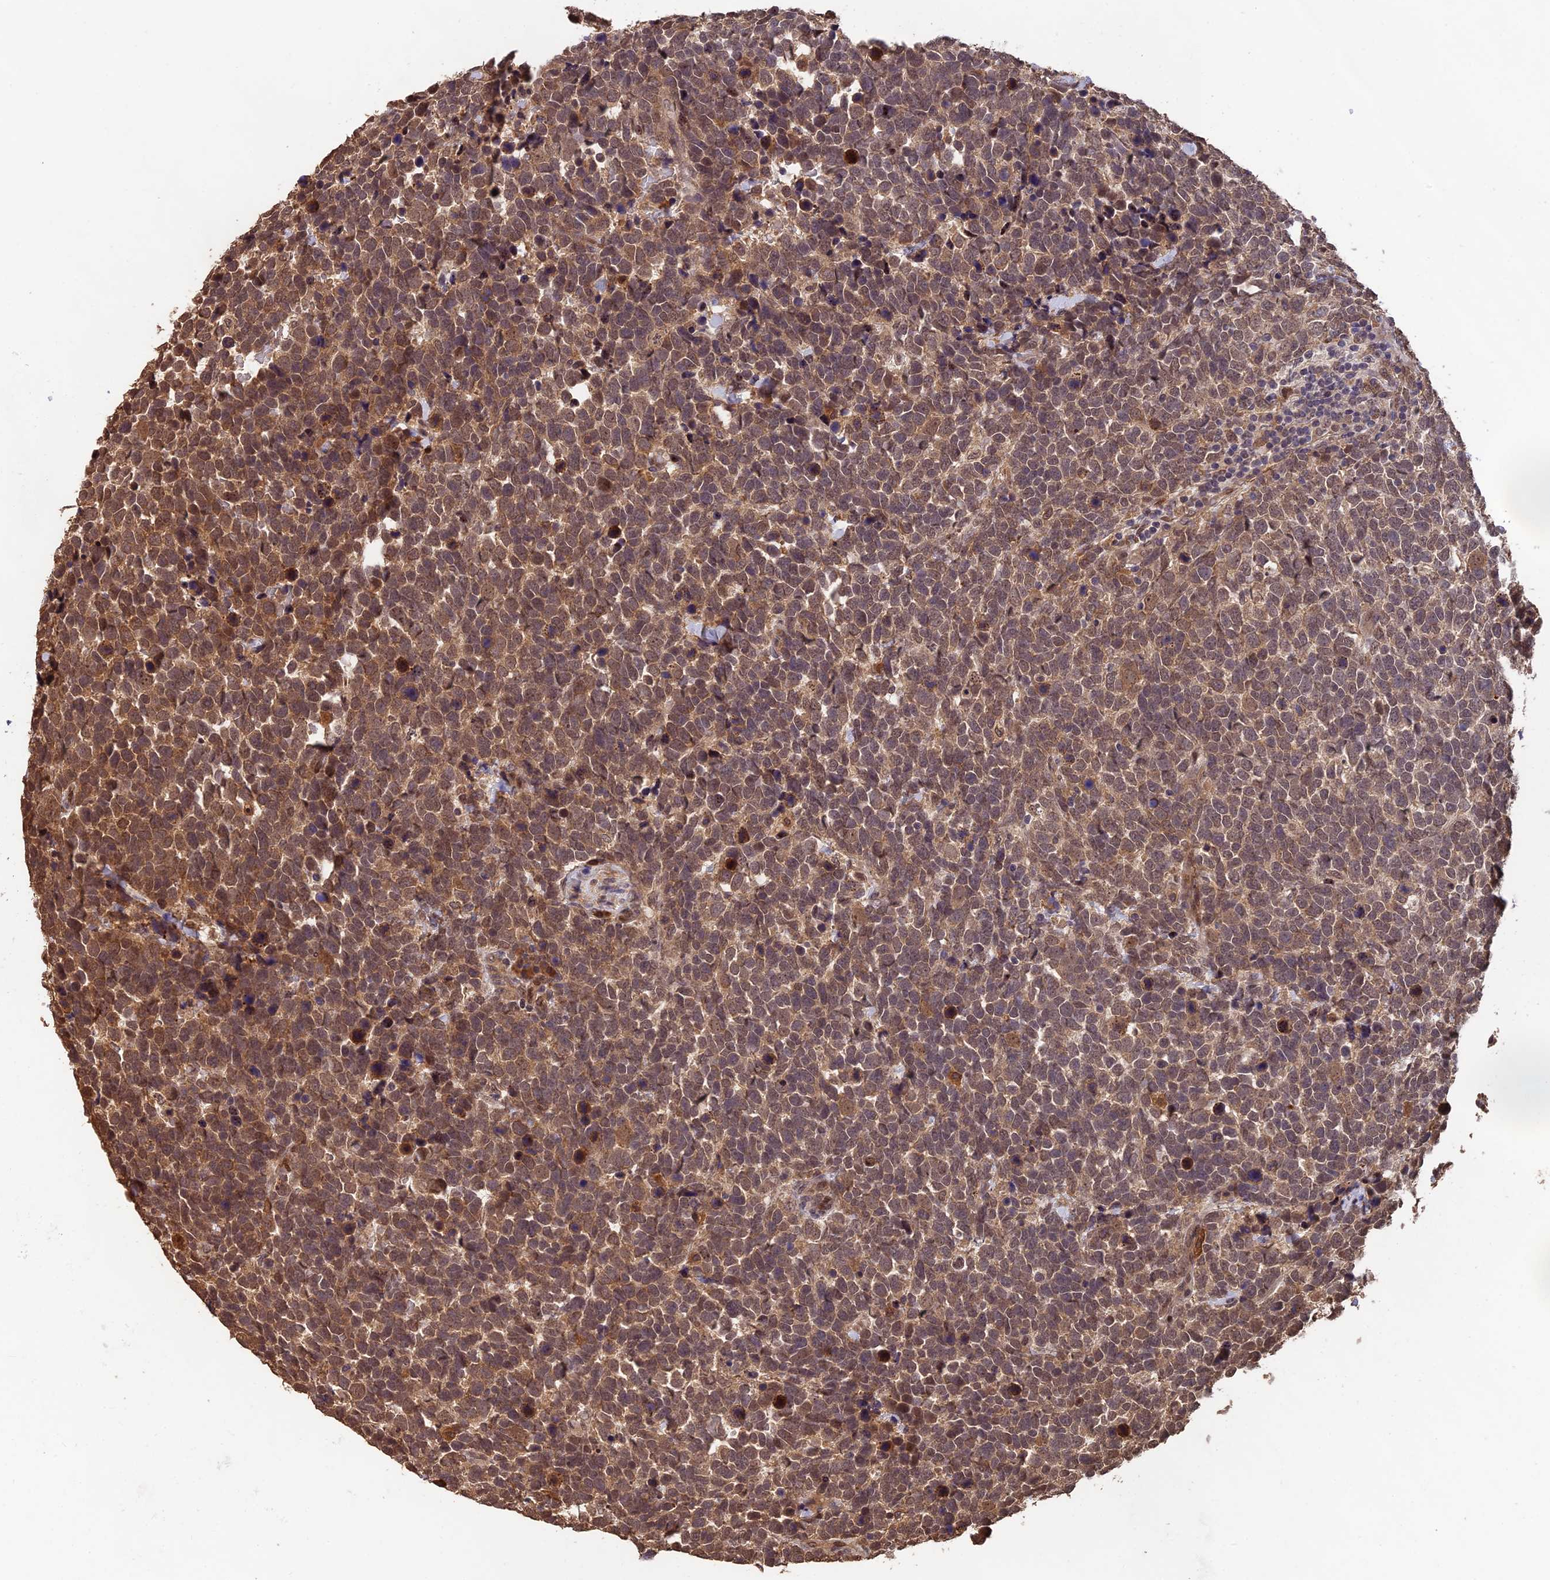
{"staining": {"intensity": "moderate", "quantity": ">75%", "location": "cytoplasmic/membranous,nuclear"}, "tissue": "urothelial cancer", "cell_type": "Tumor cells", "image_type": "cancer", "snomed": [{"axis": "morphology", "description": "Urothelial carcinoma, High grade"}, {"axis": "topography", "description": "Urinary bladder"}], "caption": "Protein expression analysis of human high-grade urothelial carcinoma reveals moderate cytoplasmic/membranous and nuclear staining in about >75% of tumor cells. (DAB (3,3'-diaminobenzidine) IHC with brightfield microscopy, high magnification).", "gene": "OSBPL1A", "patient": {"sex": "female", "age": 82}}